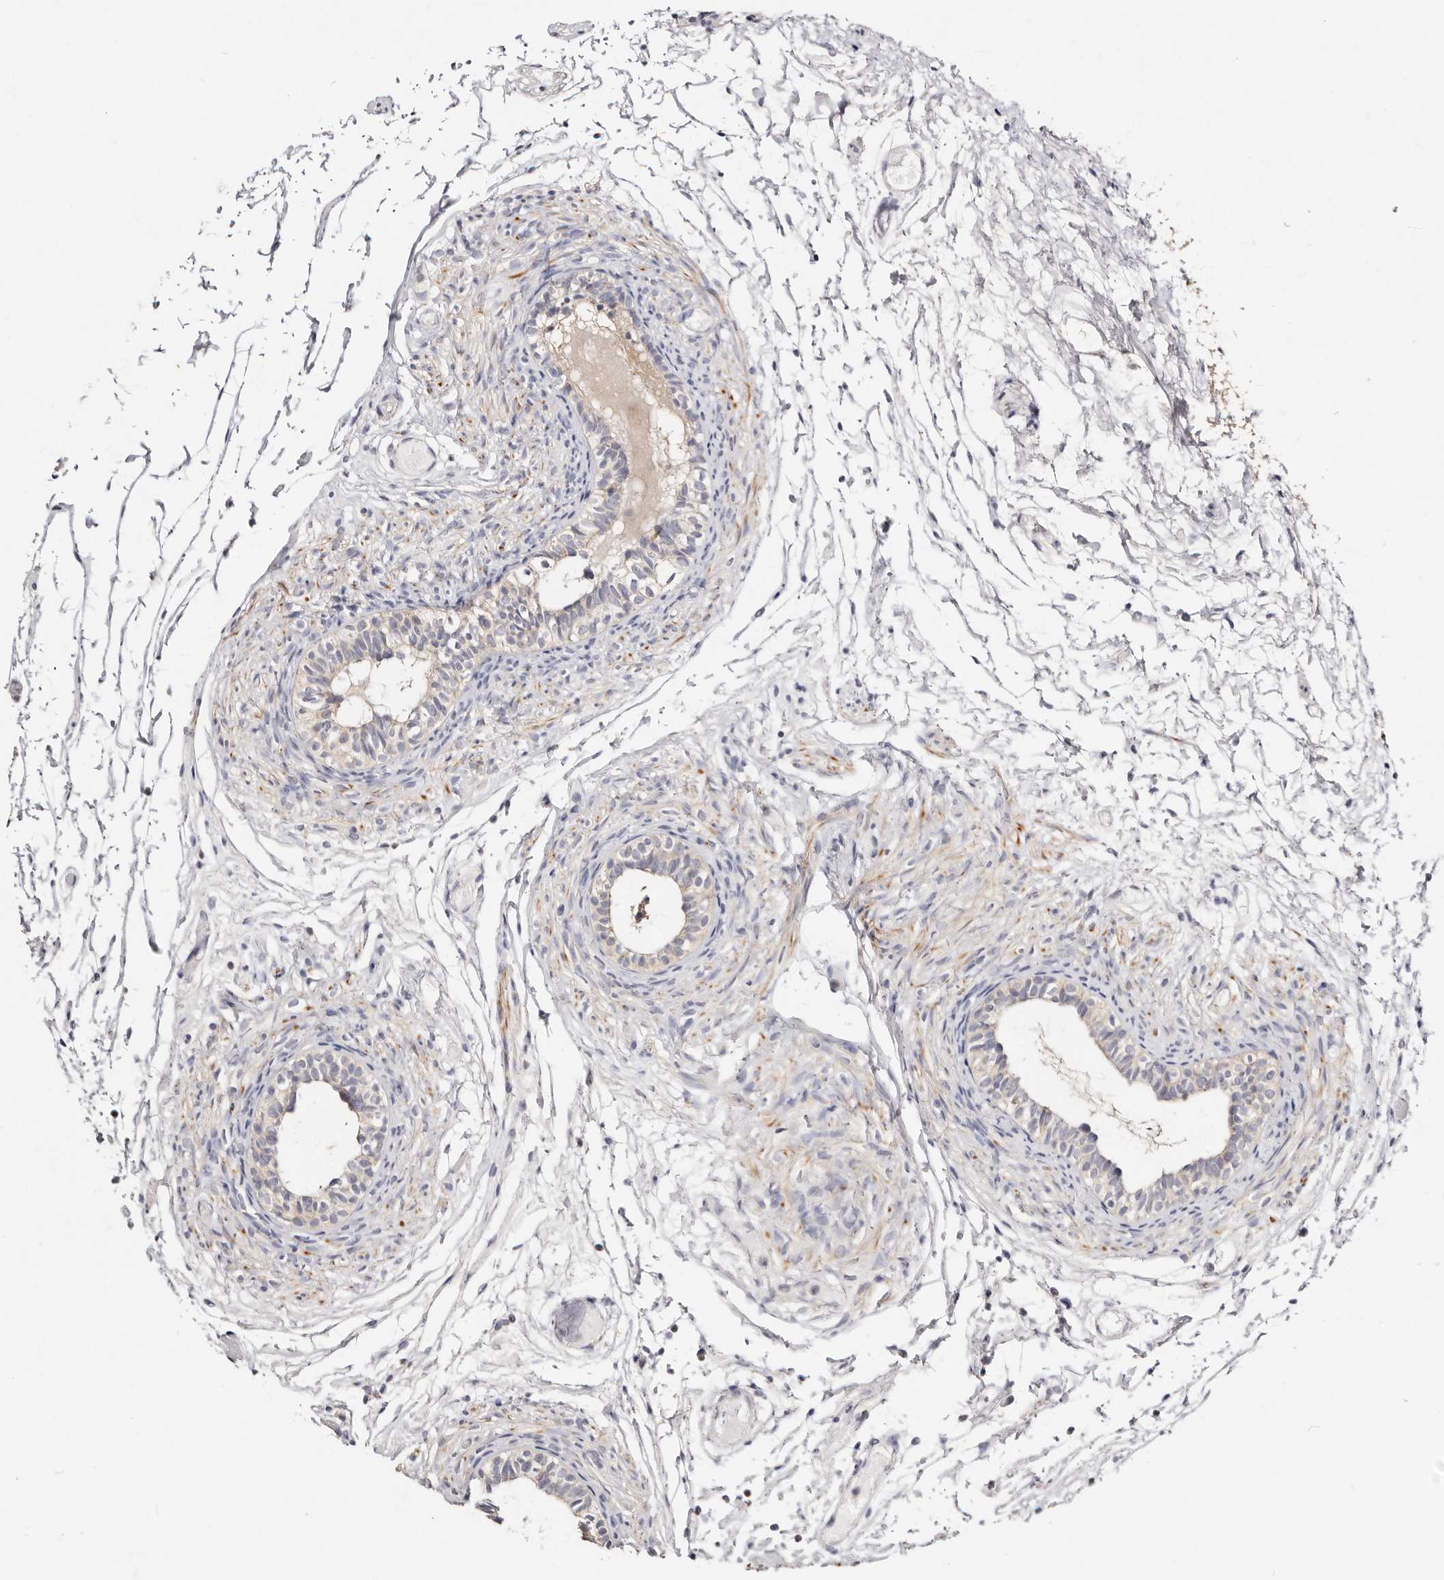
{"staining": {"intensity": "moderate", "quantity": "25%-75%", "location": "cytoplasmic/membranous"}, "tissue": "epididymis", "cell_type": "Glandular cells", "image_type": "normal", "snomed": [{"axis": "morphology", "description": "Normal tissue, NOS"}, {"axis": "topography", "description": "Epididymis"}], "caption": "A brown stain highlights moderate cytoplasmic/membranous staining of a protein in glandular cells of unremarkable human epididymis. The protein is shown in brown color, while the nuclei are stained blue.", "gene": "VIPAS39", "patient": {"sex": "male", "age": 5}}